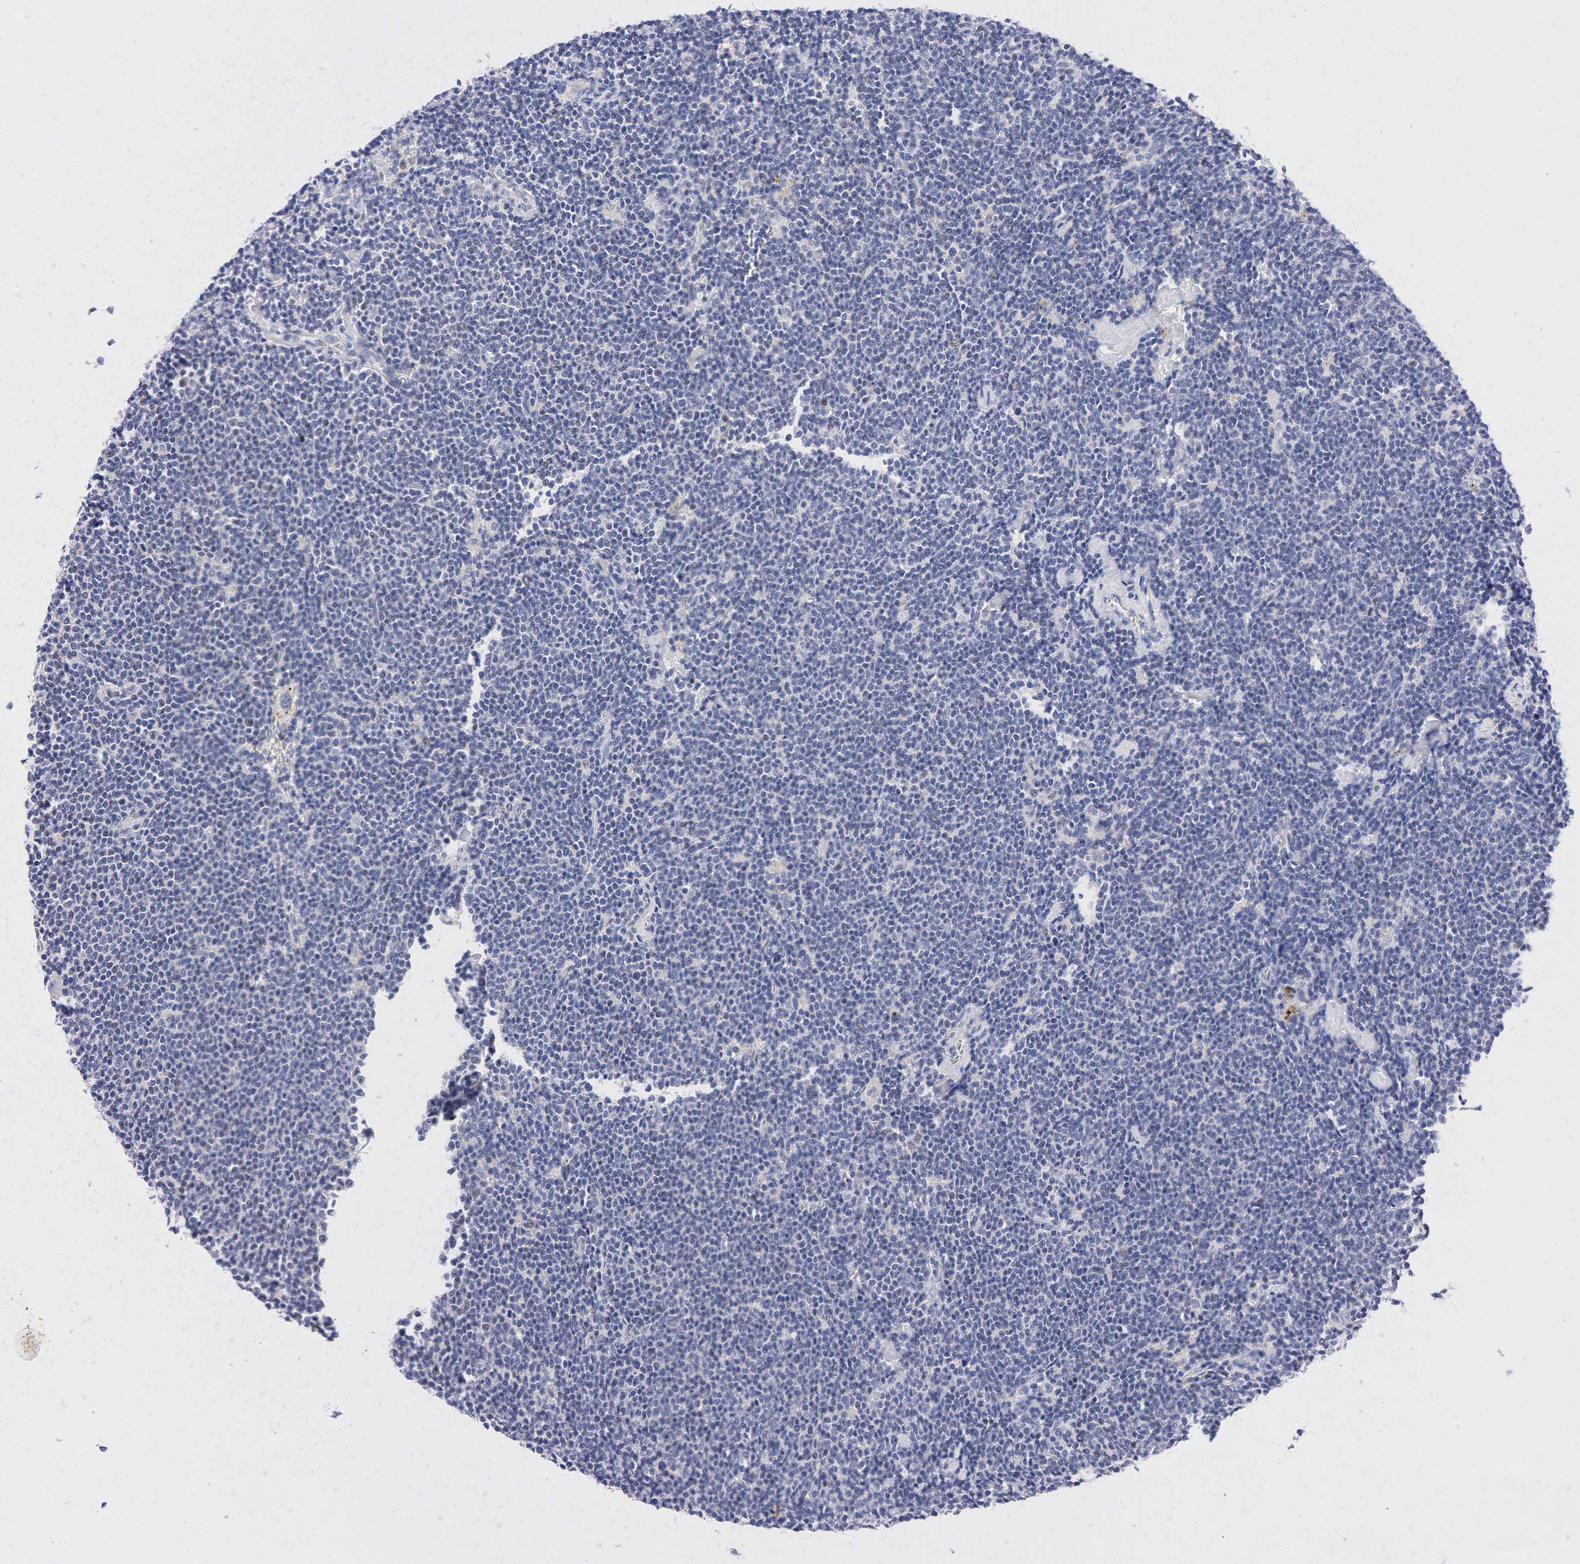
{"staining": {"intensity": "negative", "quantity": "none", "location": "none"}, "tissue": "lymphoma", "cell_type": "Tumor cells", "image_type": "cancer", "snomed": [{"axis": "morphology", "description": "Malignant lymphoma, non-Hodgkin's type, Low grade"}, {"axis": "topography", "description": "Lymph node"}], "caption": "A micrograph of low-grade malignant lymphoma, non-Hodgkin's type stained for a protein exhibits no brown staining in tumor cells.", "gene": "PGR", "patient": {"sex": "male", "age": 65}}